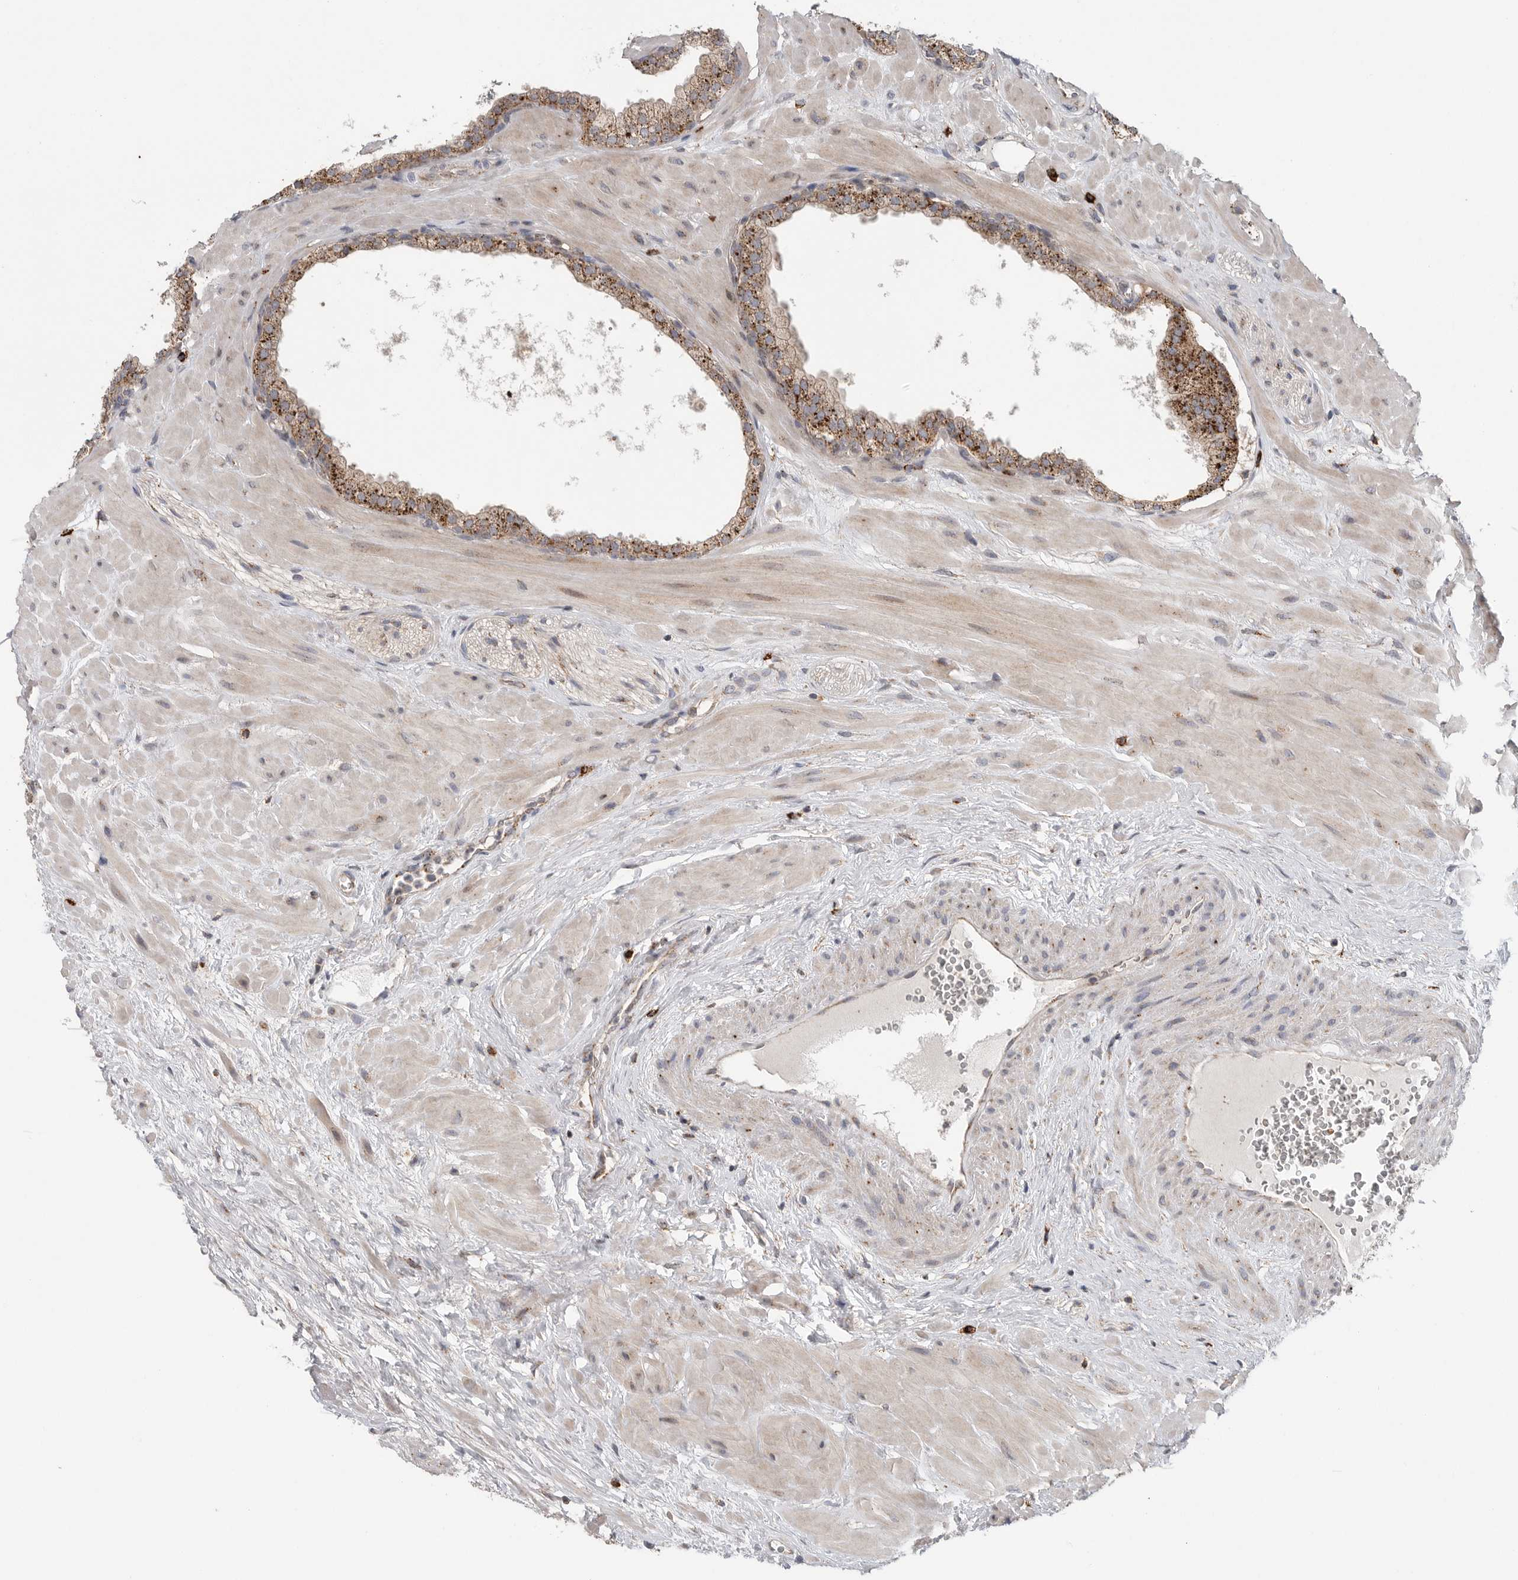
{"staining": {"intensity": "strong", "quantity": ">75%", "location": "cytoplasmic/membranous"}, "tissue": "prostate", "cell_type": "Glandular cells", "image_type": "normal", "snomed": [{"axis": "morphology", "description": "Normal tissue, NOS"}, {"axis": "morphology", "description": "Urothelial carcinoma, Low grade"}, {"axis": "topography", "description": "Urinary bladder"}, {"axis": "topography", "description": "Prostate"}], "caption": "IHC of benign human prostate reveals high levels of strong cytoplasmic/membranous staining in approximately >75% of glandular cells.", "gene": "GALNS", "patient": {"sex": "male", "age": 60}}